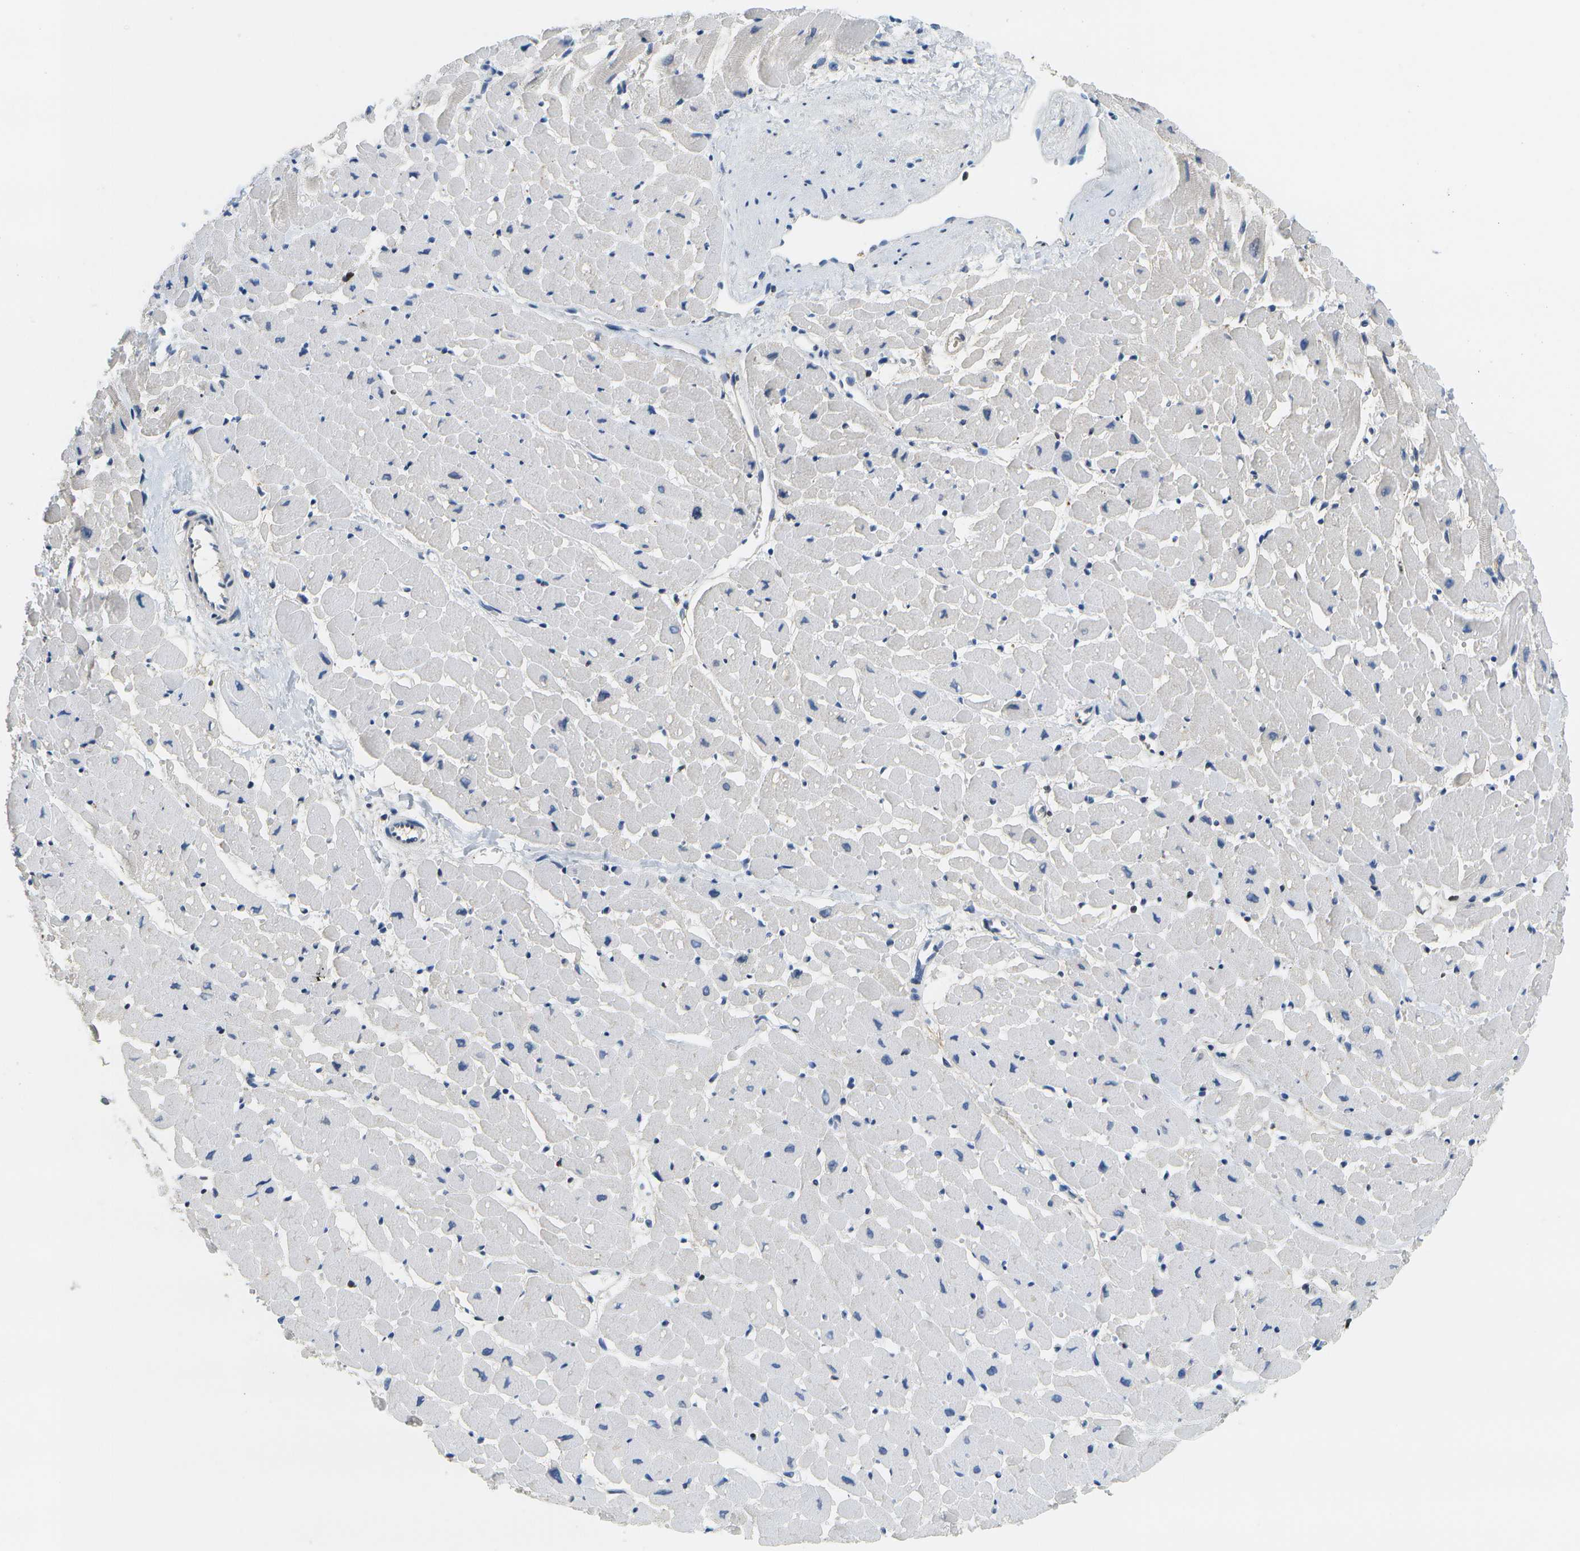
{"staining": {"intensity": "negative", "quantity": "none", "location": "none"}, "tissue": "heart muscle", "cell_type": "Cardiomyocytes", "image_type": "normal", "snomed": [{"axis": "morphology", "description": "Normal tissue, NOS"}, {"axis": "topography", "description": "Heart"}], "caption": "Cardiomyocytes are negative for protein expression in benign human heart muscle. The staining is performed using DAB brown chromogen with nuclei counter-stained in using hematoxylin.", "gene": "SERPINA1", "patient": {"sex": "male", "age": 45}}